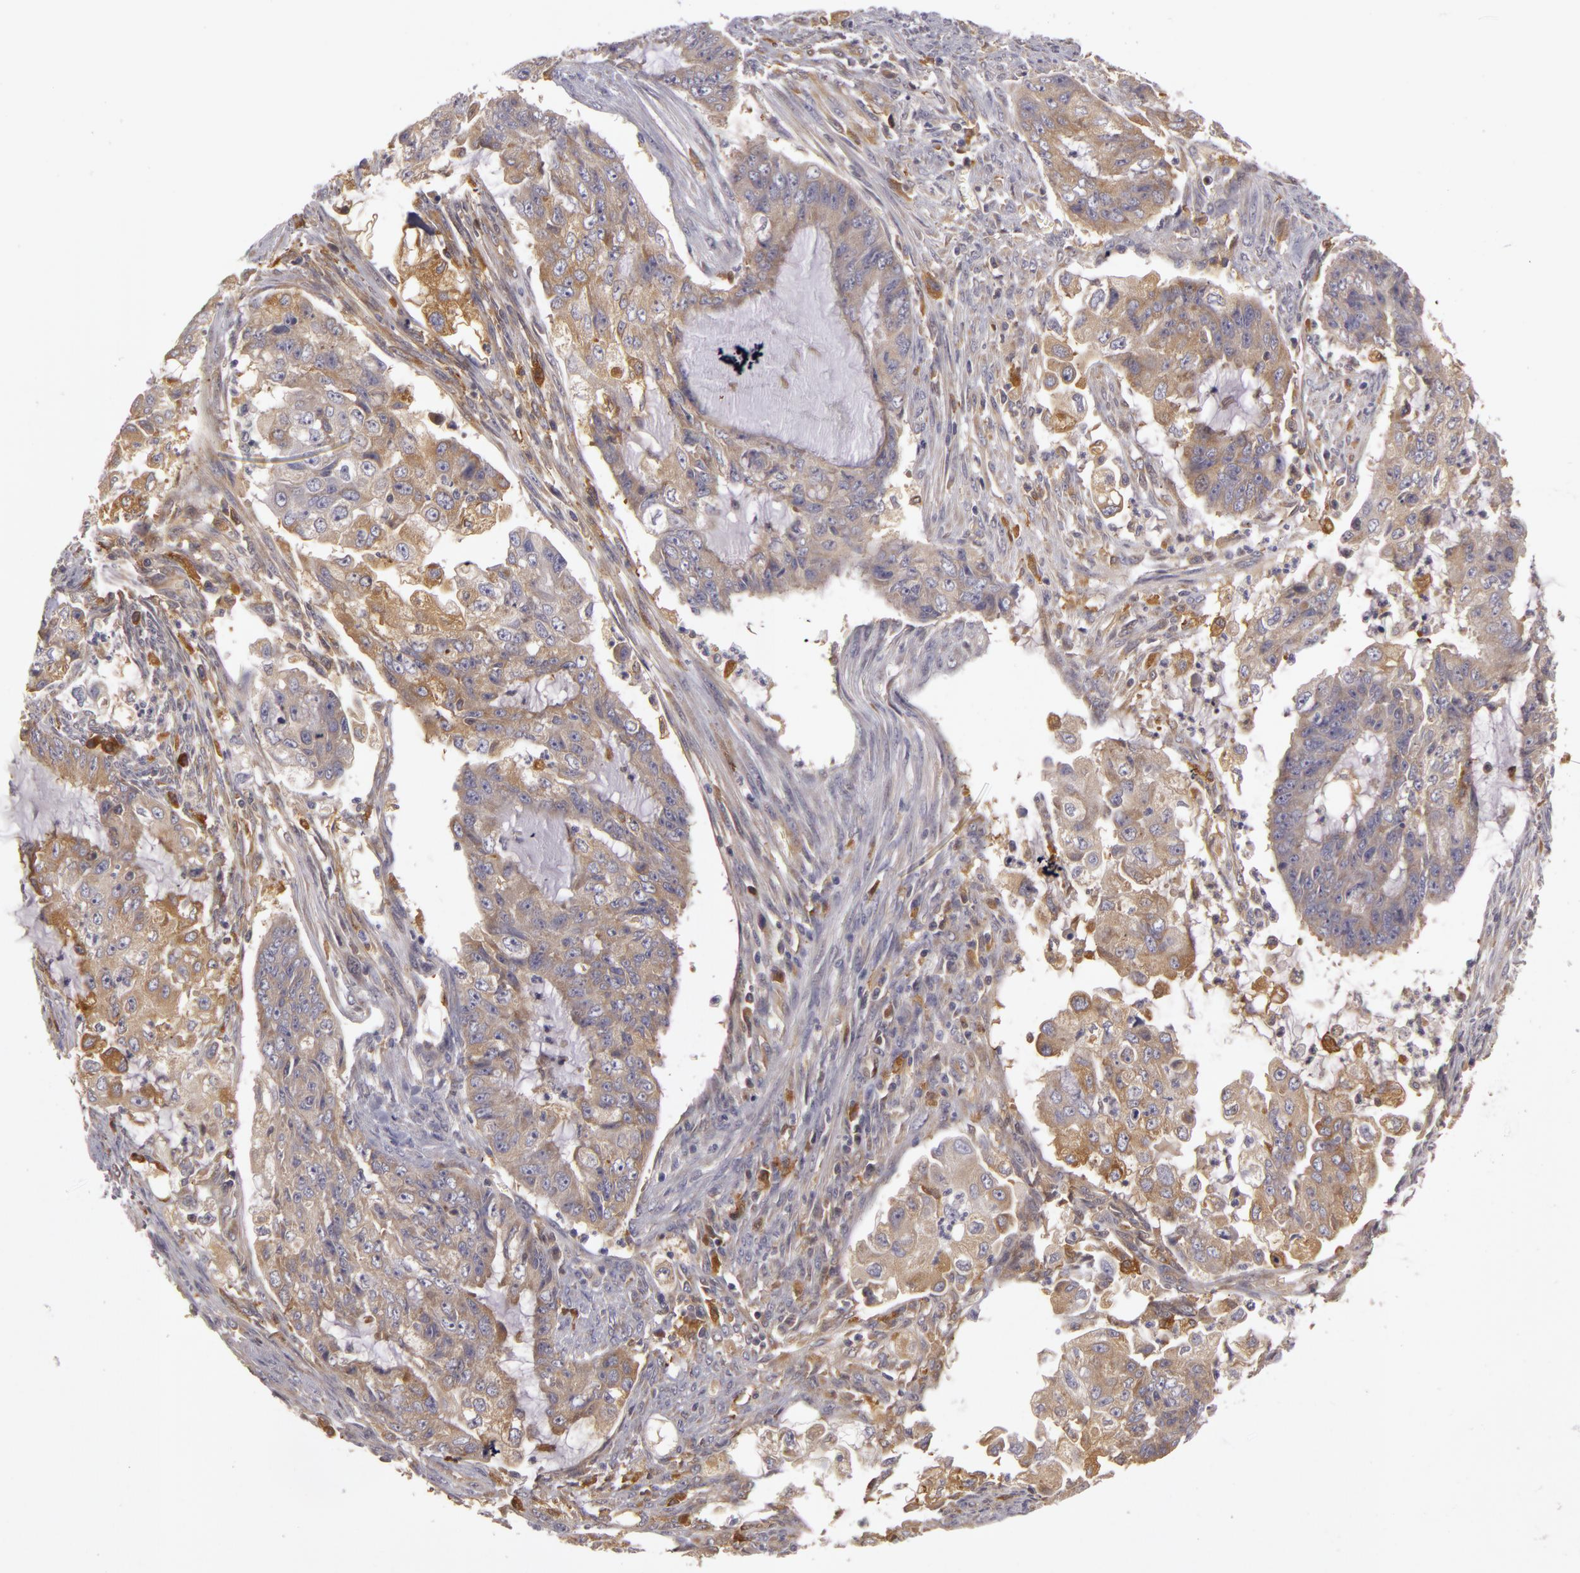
{"staining": {"intensity": "weak", "quantity": "25%-75%", "location": "cytoplasmic/membranous"}, "tissue": "endometrial cancer", "cell_type": "Tumor cells", "image_type": "cancer", "snomed": [{"axis": "morphology", "description": "Adenocarcinoma, NOS"}, {"axis": "topography", "description": "Endometrium"}], "caption": "DAB (3,3'-diaminobenzidine) immunohistochemical staining of adenocarcinoma (endometrial) reveals weak cytoplasmic/membranous protein positivity in approximately 25%-75% of tumor cells.", "gene": "ZNF229", "patient": {"sex": "female", "age": 75}}